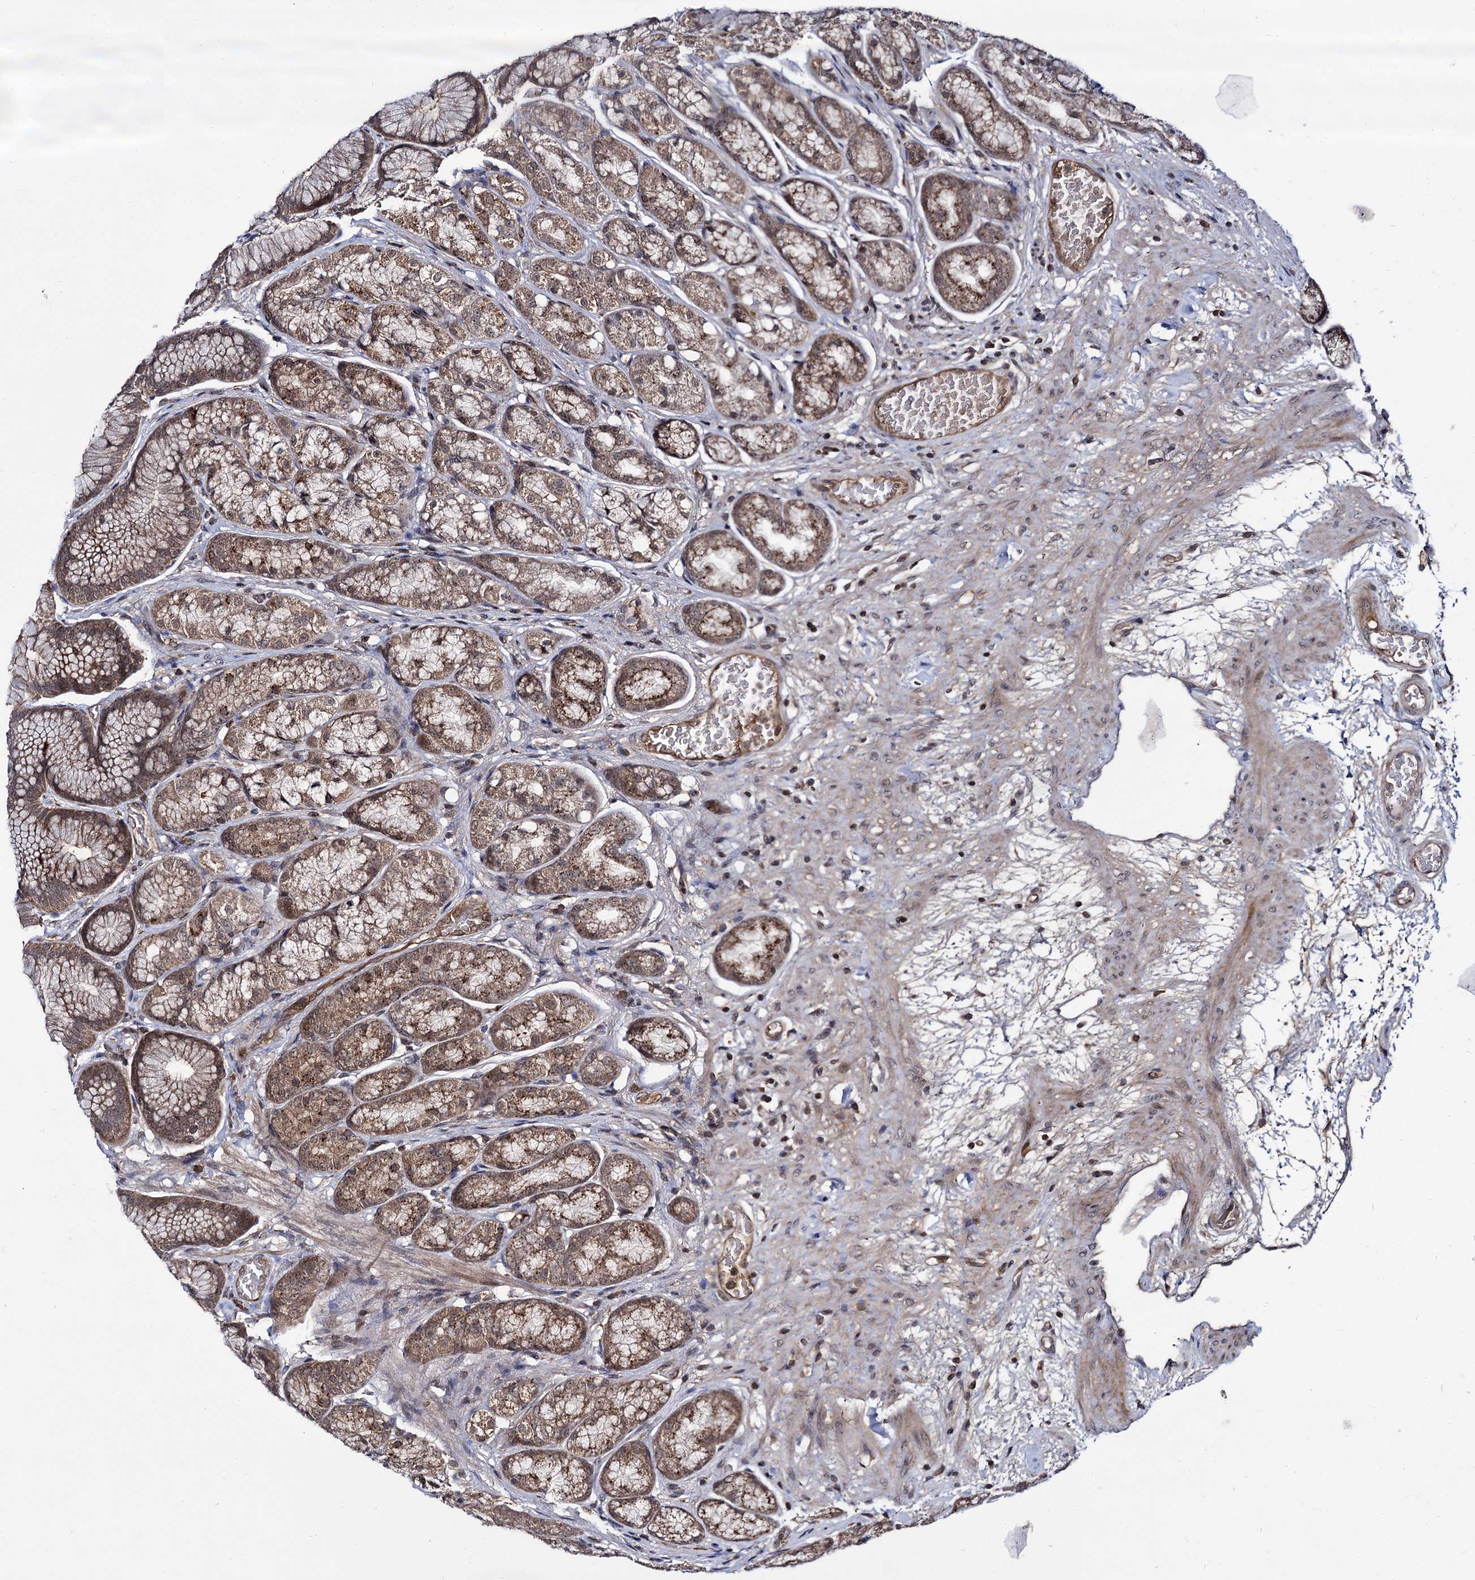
{"staining": {"intensity": "moderate", "quantity": ">75%", "location": "cytoplasmic/membranous"}, "tissue": "stomach", "cell_type": "Glandular cells", "image_type": "normal", "snomed": [{"axis": "morphology", "description": "Normal tissue, NOS"}, {"axis": "morphology", "description": "Adenocarcinoma, NOS"}, {"axis": "morphology", "description": "Adenocarcinoma, High grade"}, {"axis": "topography", "description": "Stomach, upper"}, {"axis": "topography", "description": "Stomach"}], "caption": "About >75% of glandular cells in benign stomach show moderate cytoplasmic/membranous protein positivity as visualized by brown immunohistochemical staining.", "gene": "MICAL2", "patient": {"sex": "female", "age": 65}}